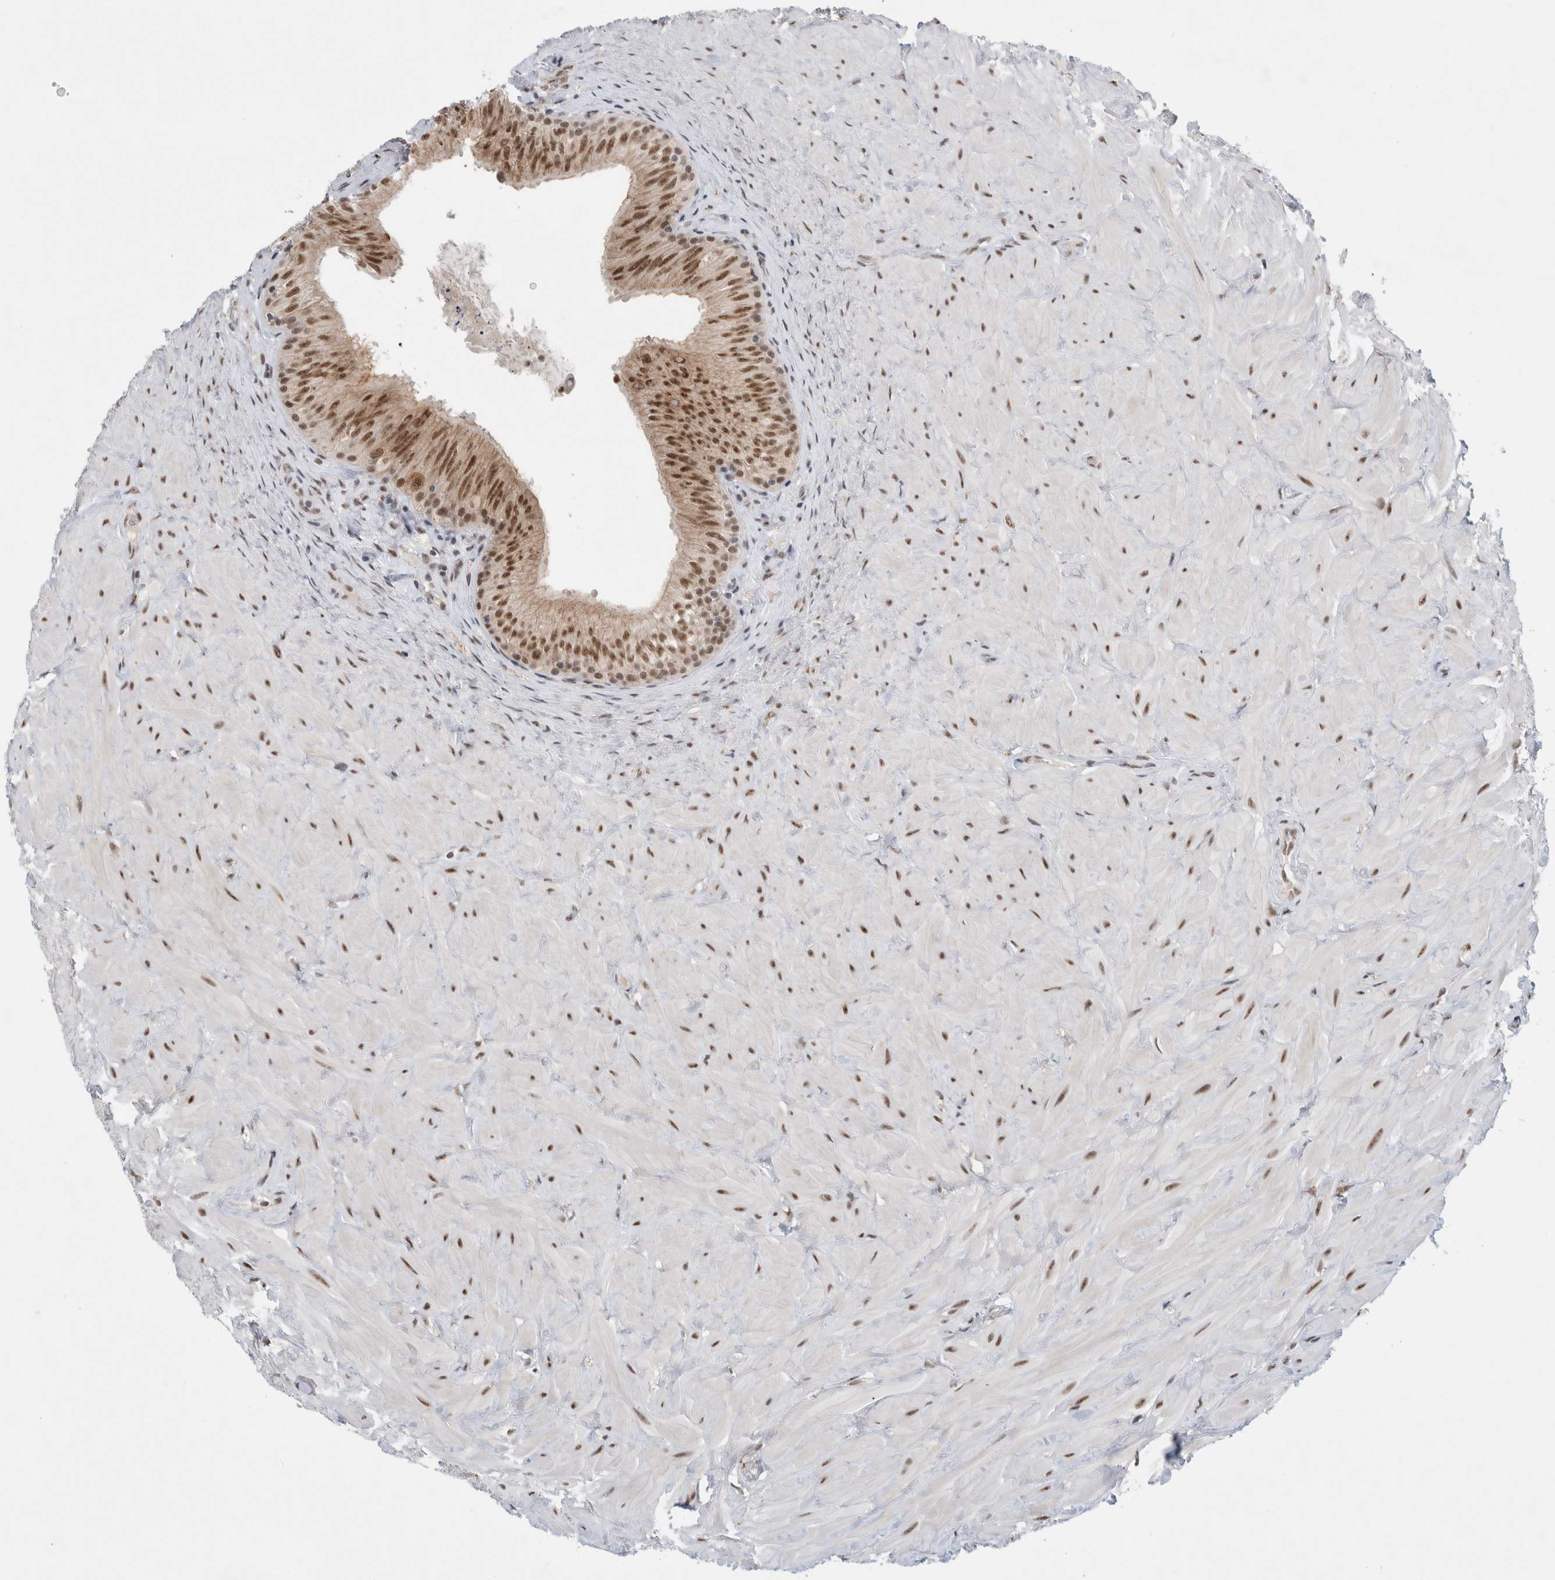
{"staining": {"intensity": "moderate", "quantity": ">75%", "location": "cytoplasmic/membranous,nuclear"}, "tissue": "epididymis", "cell_type": "Glandular cells", "image_type": "normal", "snomed": [{"axis": "morphology", "description": "Normal tissue, NOS"}, {"axis": "topography", "description": "Soft tissue"}, {"axis": "topography", "description": "Epididymis"}], "caption": "Epididymis stained with DAB (3,3'-diaminobenzidine) immunohistochemistry (IHC) displays medium levels of moderate cytoplasmic/membranous,nuclear positivity in about >75% of glandular cells.", "gene": "NCAPG2", "patient": {"sex": "male", "age": 26}}